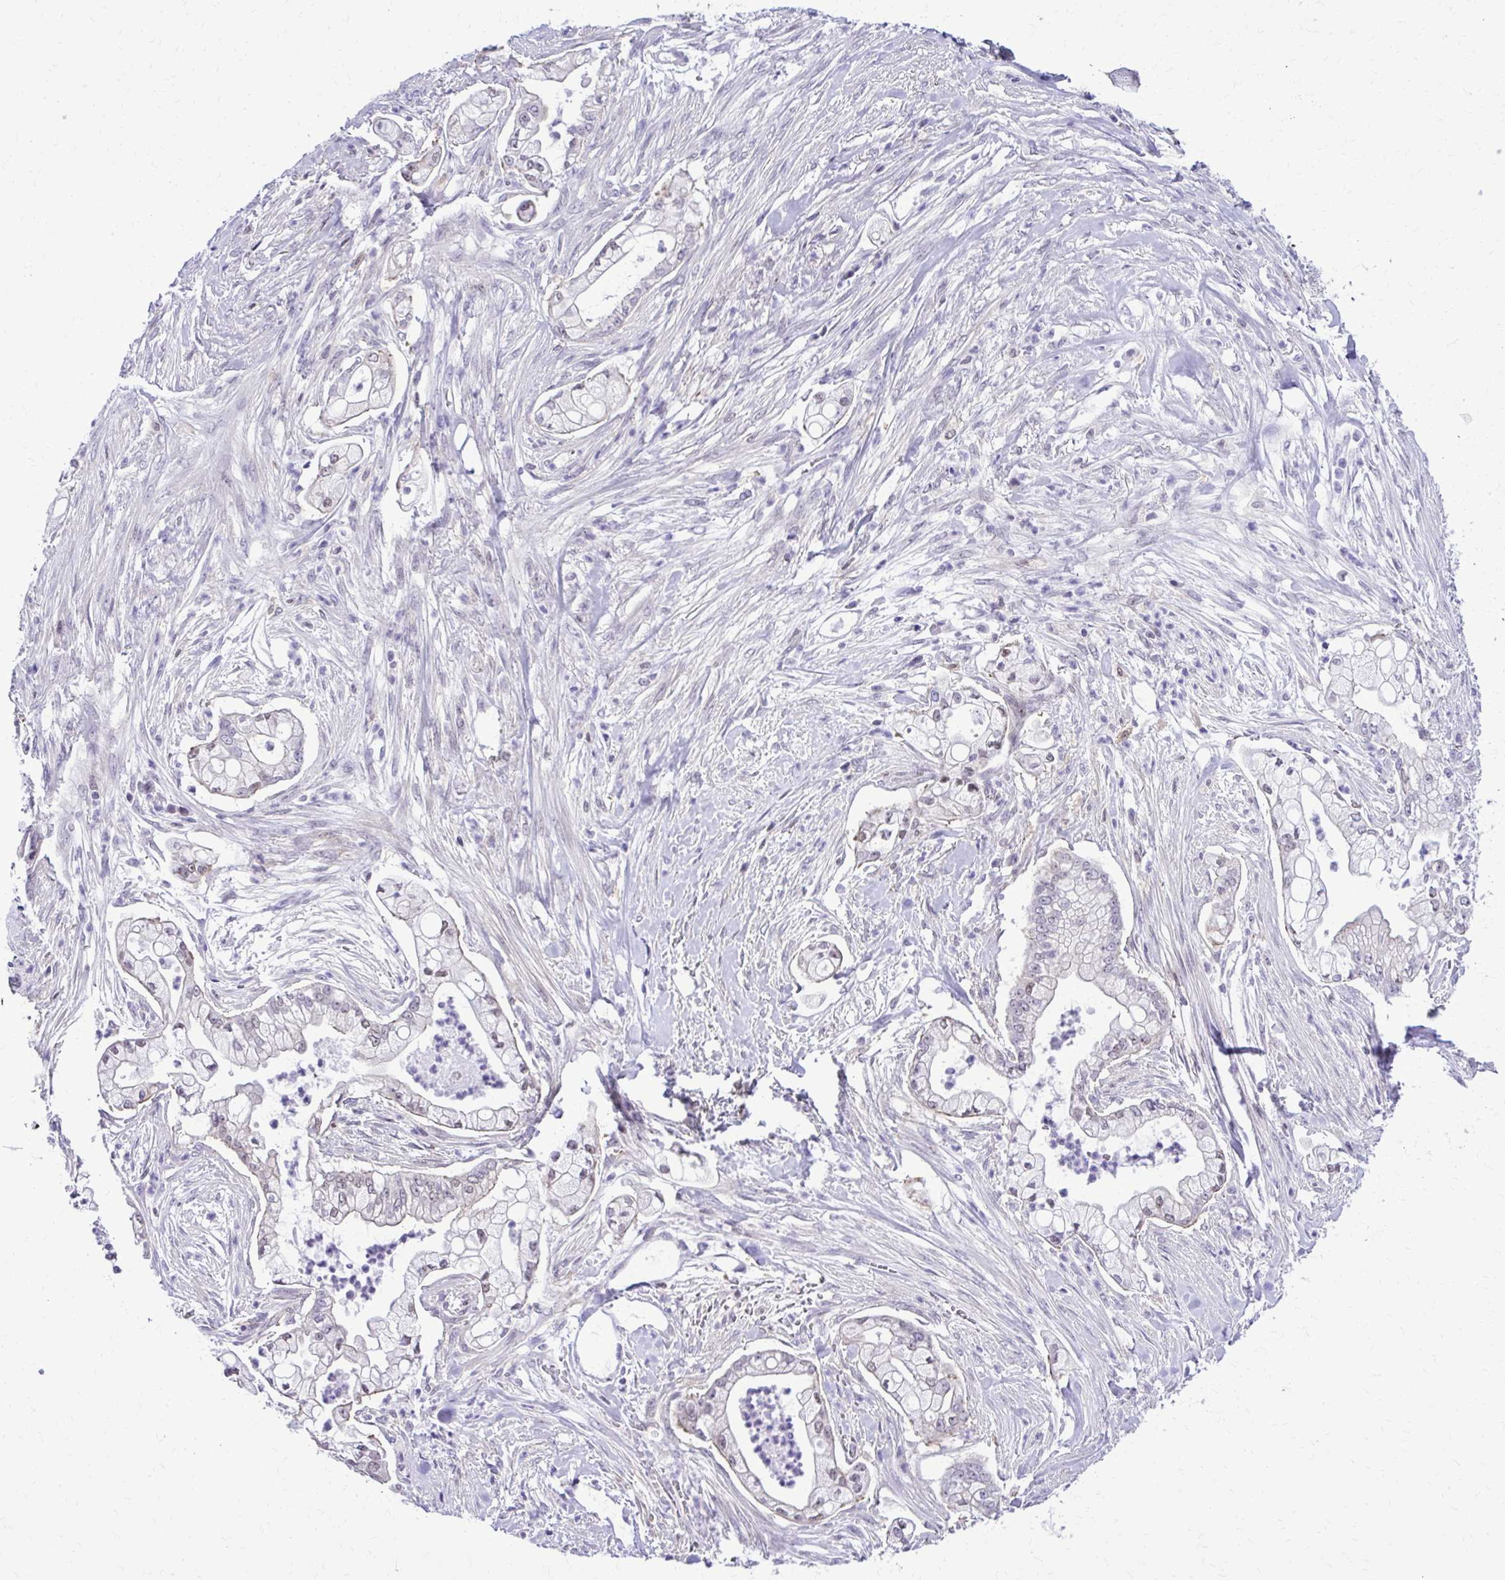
{"staining": {"intensity": "negative", "quantity": "none", "location": "none"}, "tissue": "pancreatic cancer", "cell_type": "Tumor cells", "image_type": "cancer", "snomed": [{"axis": "morphology", "description": "Adenocarcinoma, NOS"}, {"axis": "topography", "description": "Pancreas"}], "caption": "This is a photomicrograph of immunohistochemistry staining of pancreatic cancer (adenocarcinoma), which shows no positivity in tumor cells.", "gene": "RASL11B", "patient": {"sex": "female", "age": 69}}